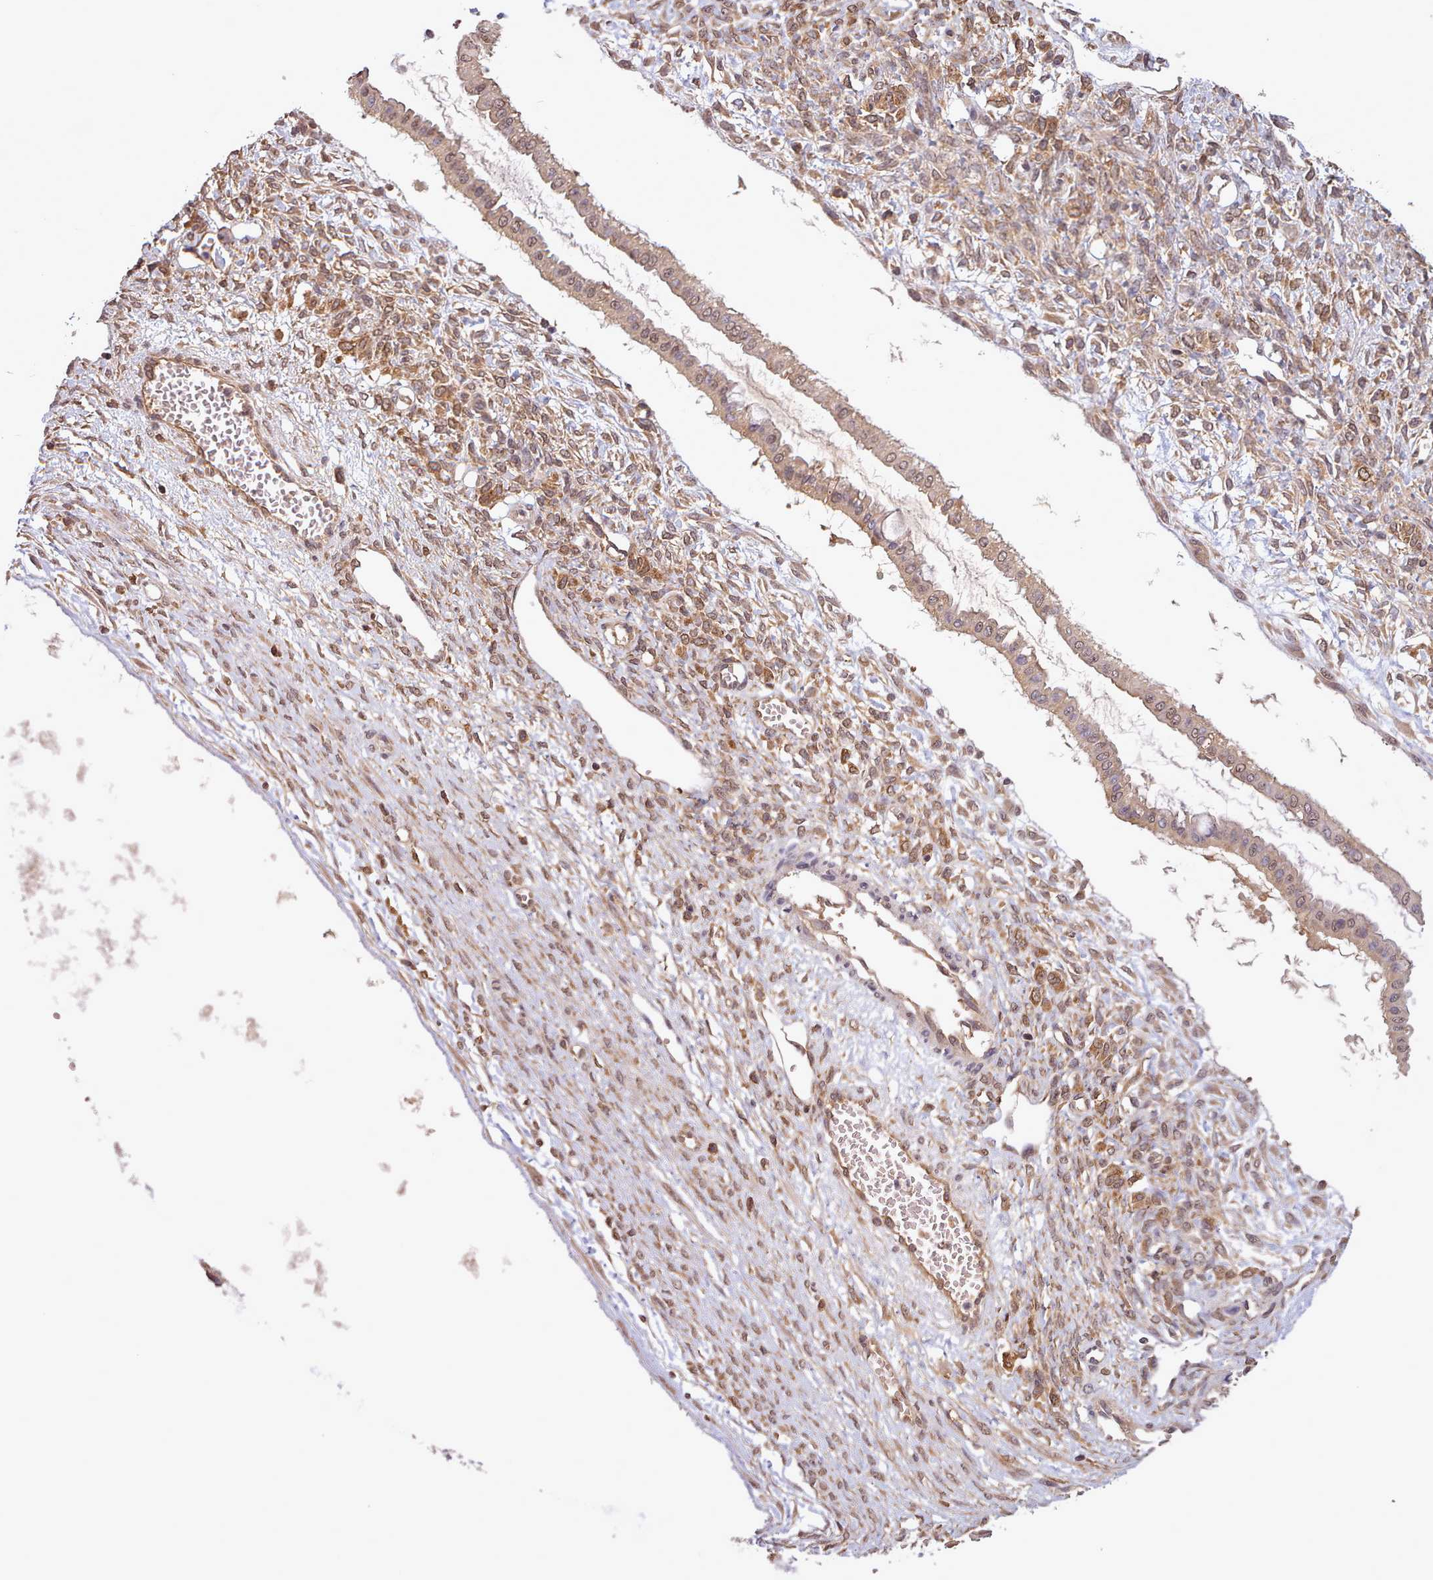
{"staining": {"intensity": "moderate", "quantity": ">75%", "location": "cytoplasmic/membranous,nuclear"}, "tissue": "ovarian cancer", "cell_type": "Tumor cells", "image_type": "cancer", "snomed": [{"axis": "morphology", "description": "Cystadenocarcinoma, mucinous, NOS"}, {"axis": "topography", "description": "Ovary"}], "caption": "Immunohistochemistry (IHC) (DAB) staining of mucinous cystadenocarcinoma (ovarian) shows moderate cytoplasmic/membranous and nuclear protein expression in about >75% of tumor cells. (DAB (3,3'-diaminobenzidine) = brown stain, brightfield microscopy at high magnification).", "gene": "PIP4P1", "patient": {"sex": "female", "age": 73}}